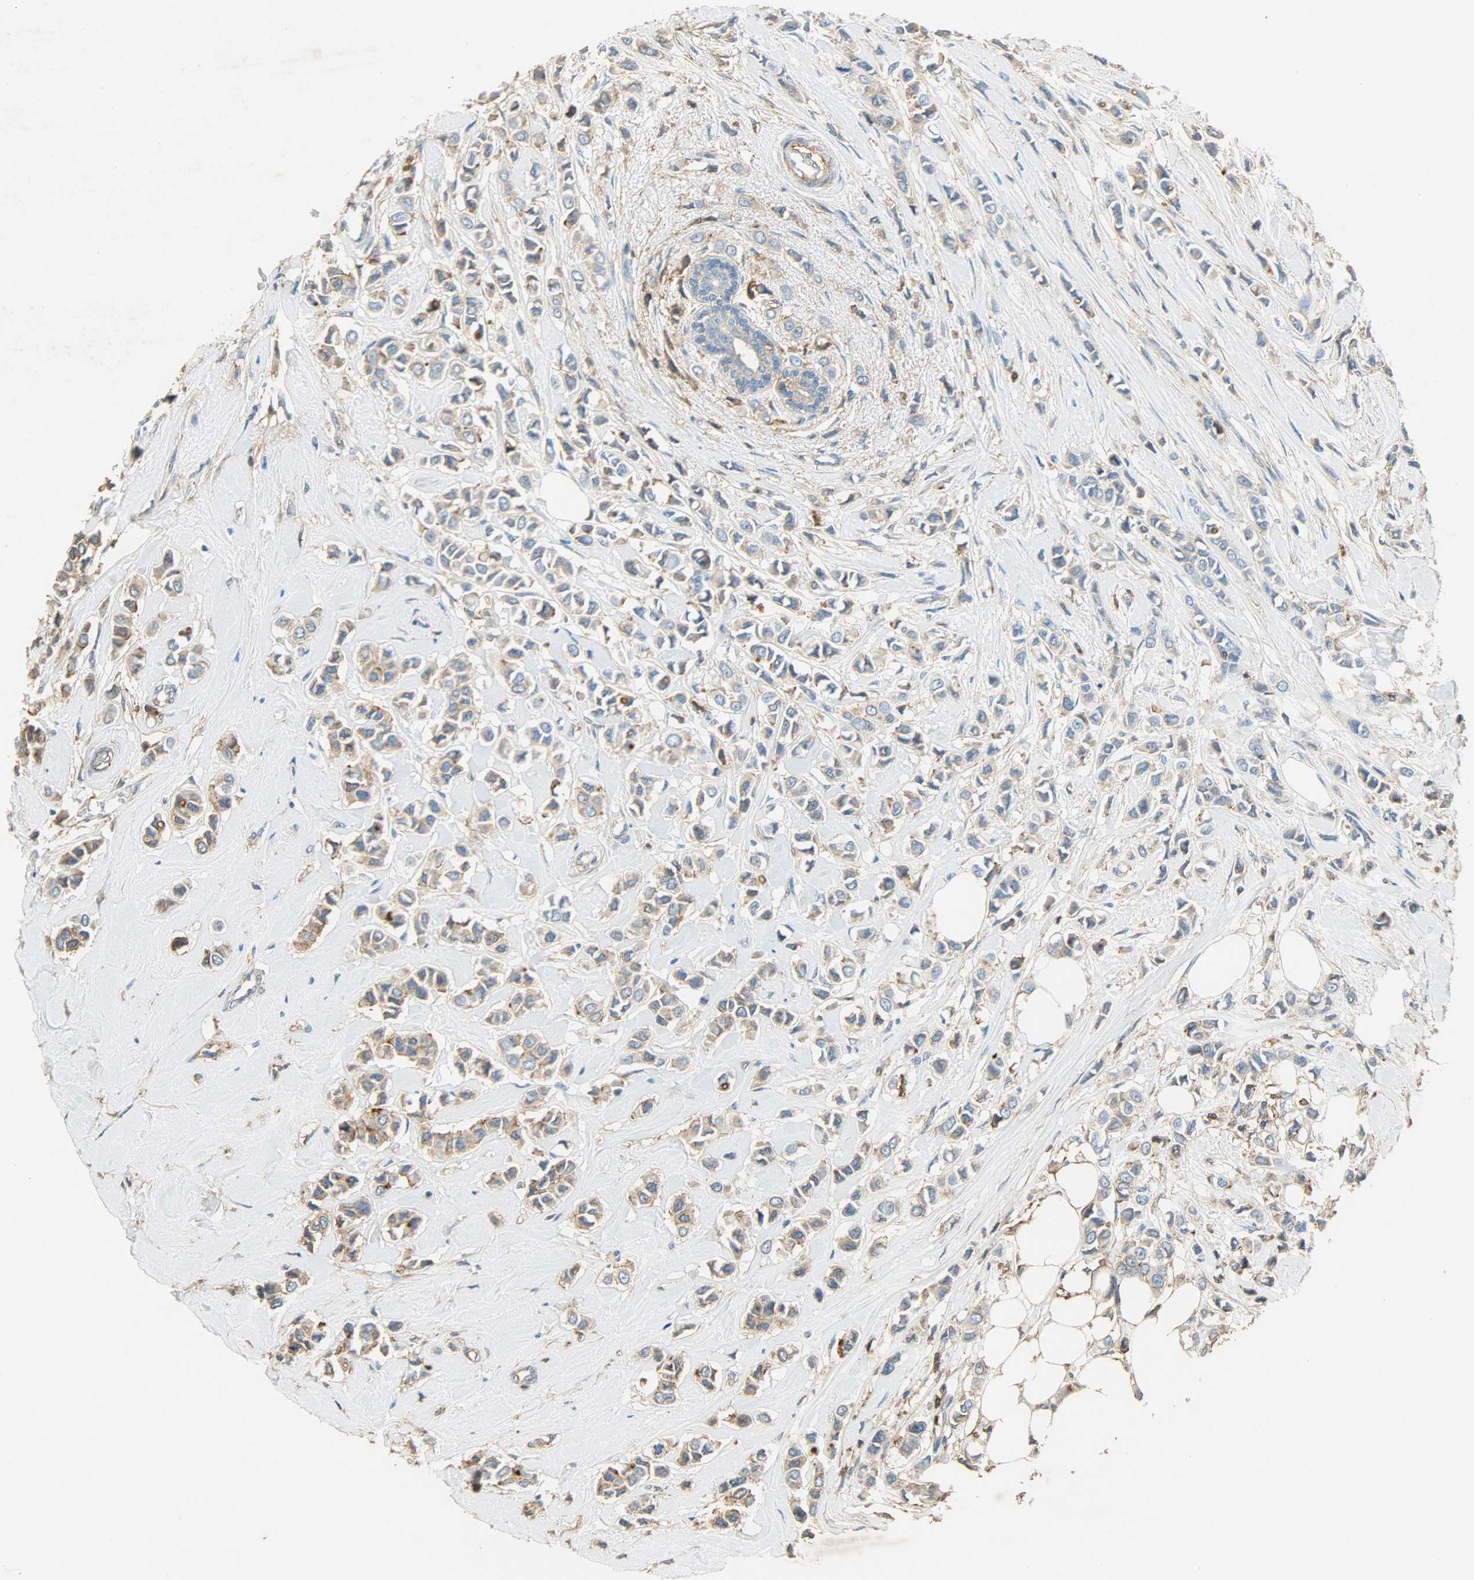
{"staining": {"intensity": "weak", "quantity": ">75%", "location": "cytoplasmic/membranous"}, "tissue": "breast cancer", "cell_type": "Tumor cells", "image_type": "cancer", "snomed": [{"axis": "morphology", "description": "Lobular carcinoma"}, {"axis": "topography", "description": "Breast"}], "caption": "There is low levels of weak cytoplasmic/membranous staining in tumor cells of breast lobular carcinoma, as demonstrated by immunohistochemical staining (brown color).", "gene": "ANXA6", "patient": {"sex": "female", "age": 51}}